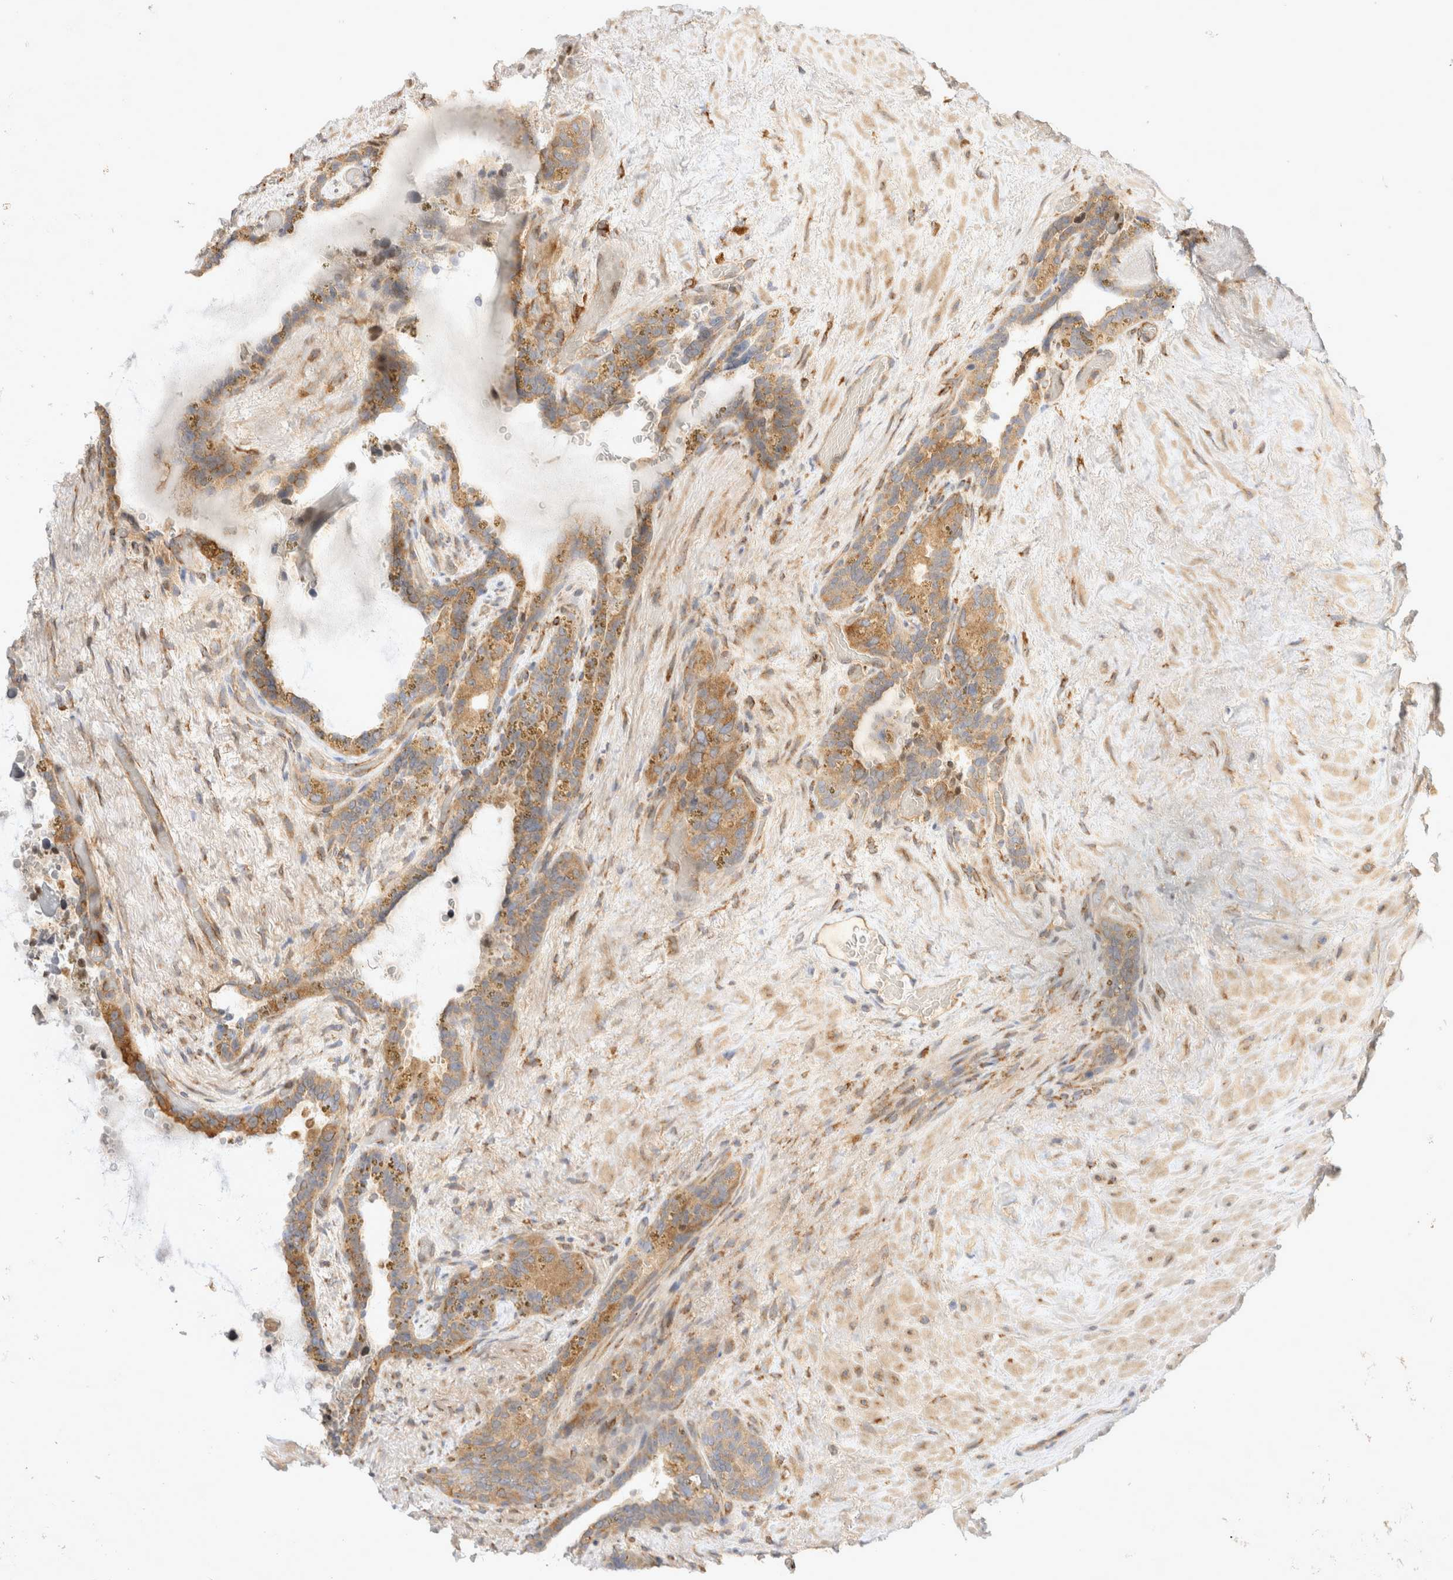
{"staining": {"intensity": "moderate", "quantity": "25%-75%", "location": "cytoplasmic/membranous"}, "tissue": "seminal vesicle", "cell_type": "Glandular cells", "image_type": "normal", "snomed": [{"axis": "morphology", "description": "Normal tissue, NOS"}, {"axis": "topography", "description": "Seminal veicle"}], "caption": "Glandular cells reveal medium levels of moderate cytoplasmic/membranous expression in approximately 25%-75% of cells in normal seminal vesicle.", "gene": "EIF4G3", "patient": {"sex": "male", "age": 80}}